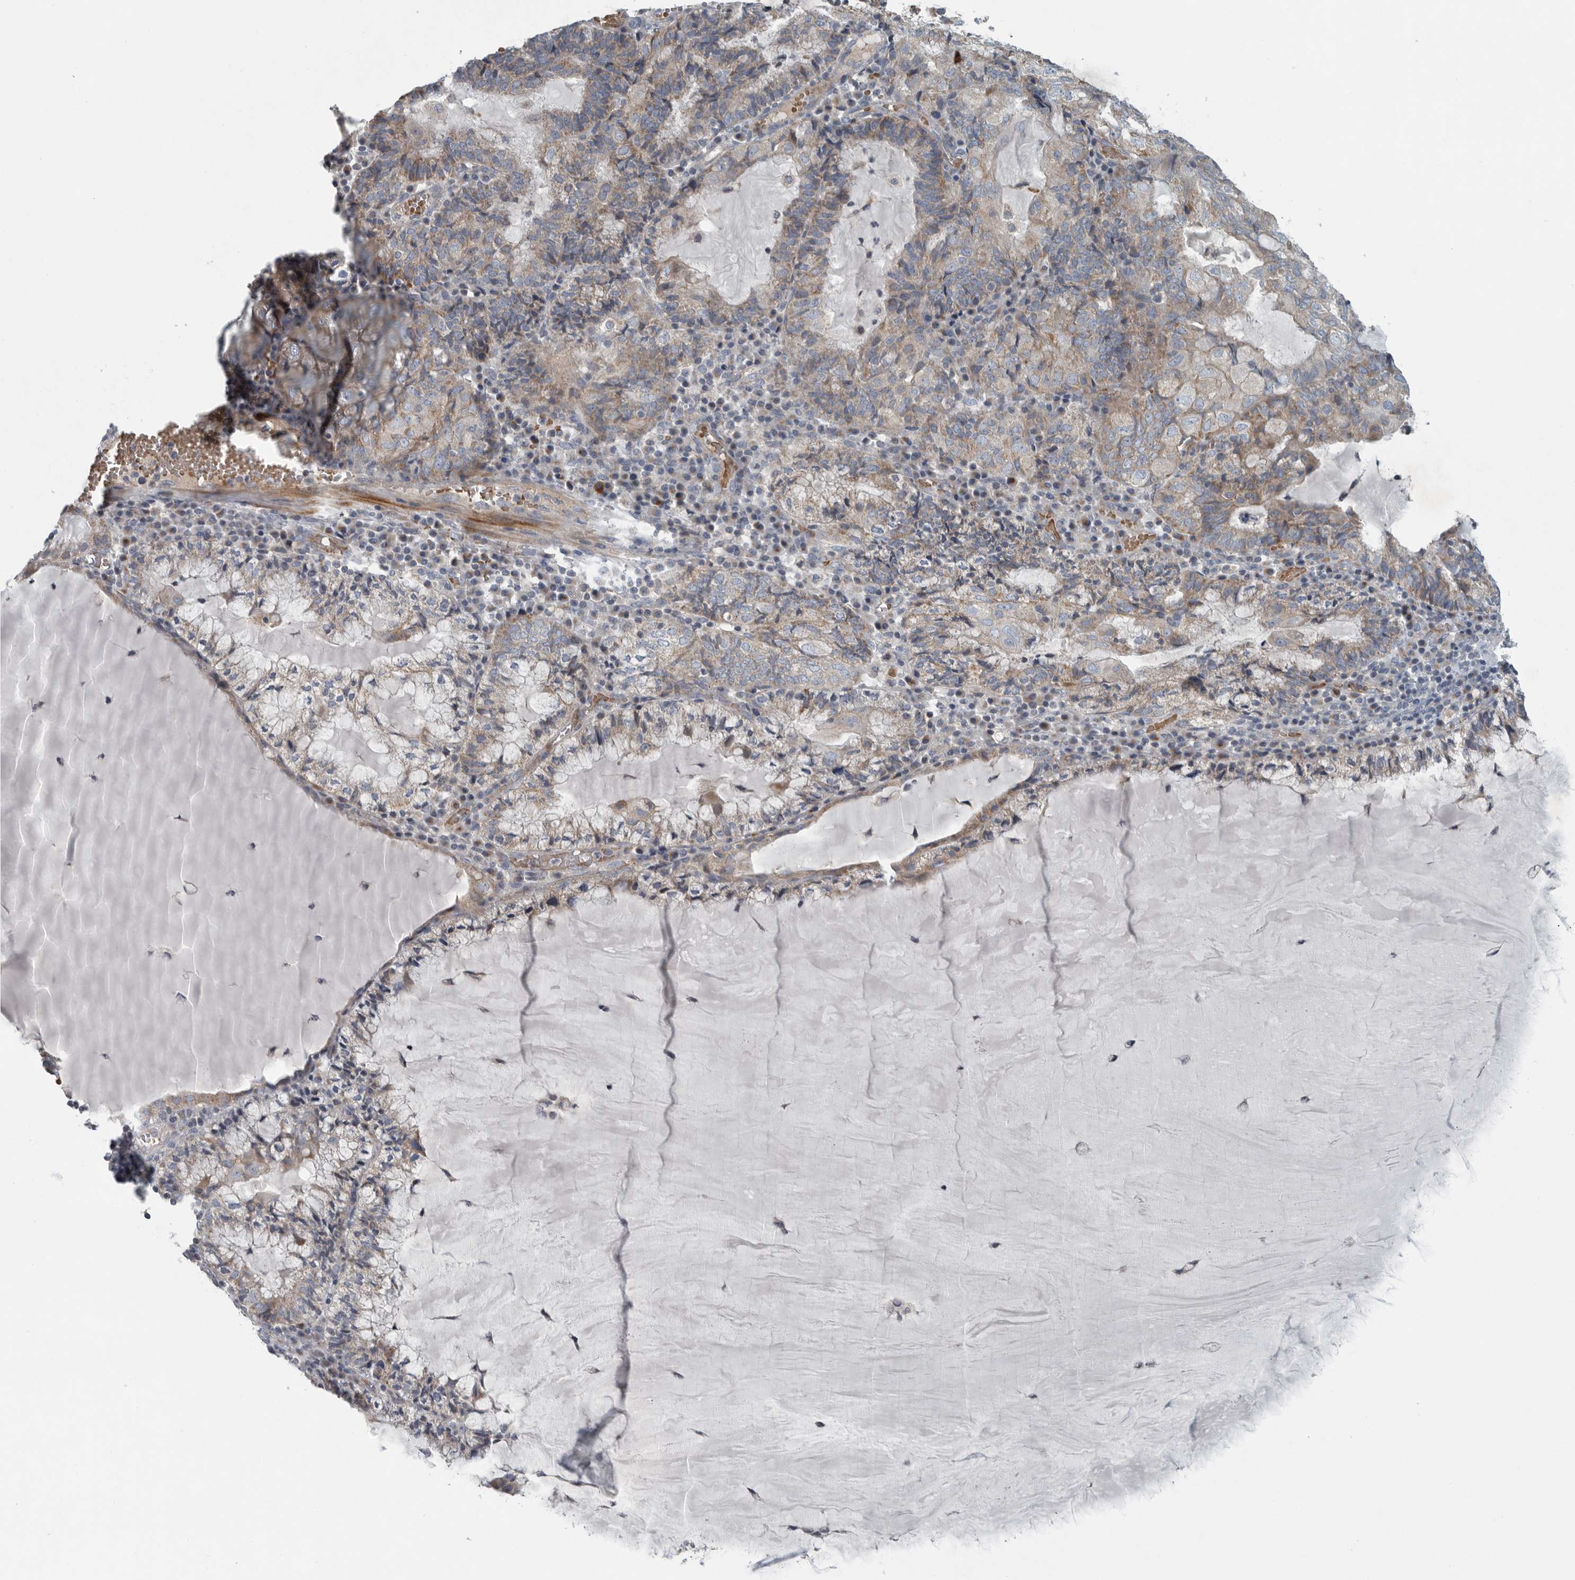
{"staining": {"intensity": "weak", "quantity": ">75%", "location": "cytoplasmic/membranous"}, "tissue": "endometrial cancer", "cell_type": "Tumor cells", "image_type": "cancer", "snomed": [{"axis": "morphology", "description": "Adenocarcinoma, NOS"}, {"axis": "topography", "description": "Endometrium"}], "caption": "Endometrial cancer was stained to show a protein in brown. There is low levels of weak cytoplasmic/membranous positivity in about >75% of tumor cells.", "gene": "MPP3", "patient": {"sex": "female", "age": 81}}